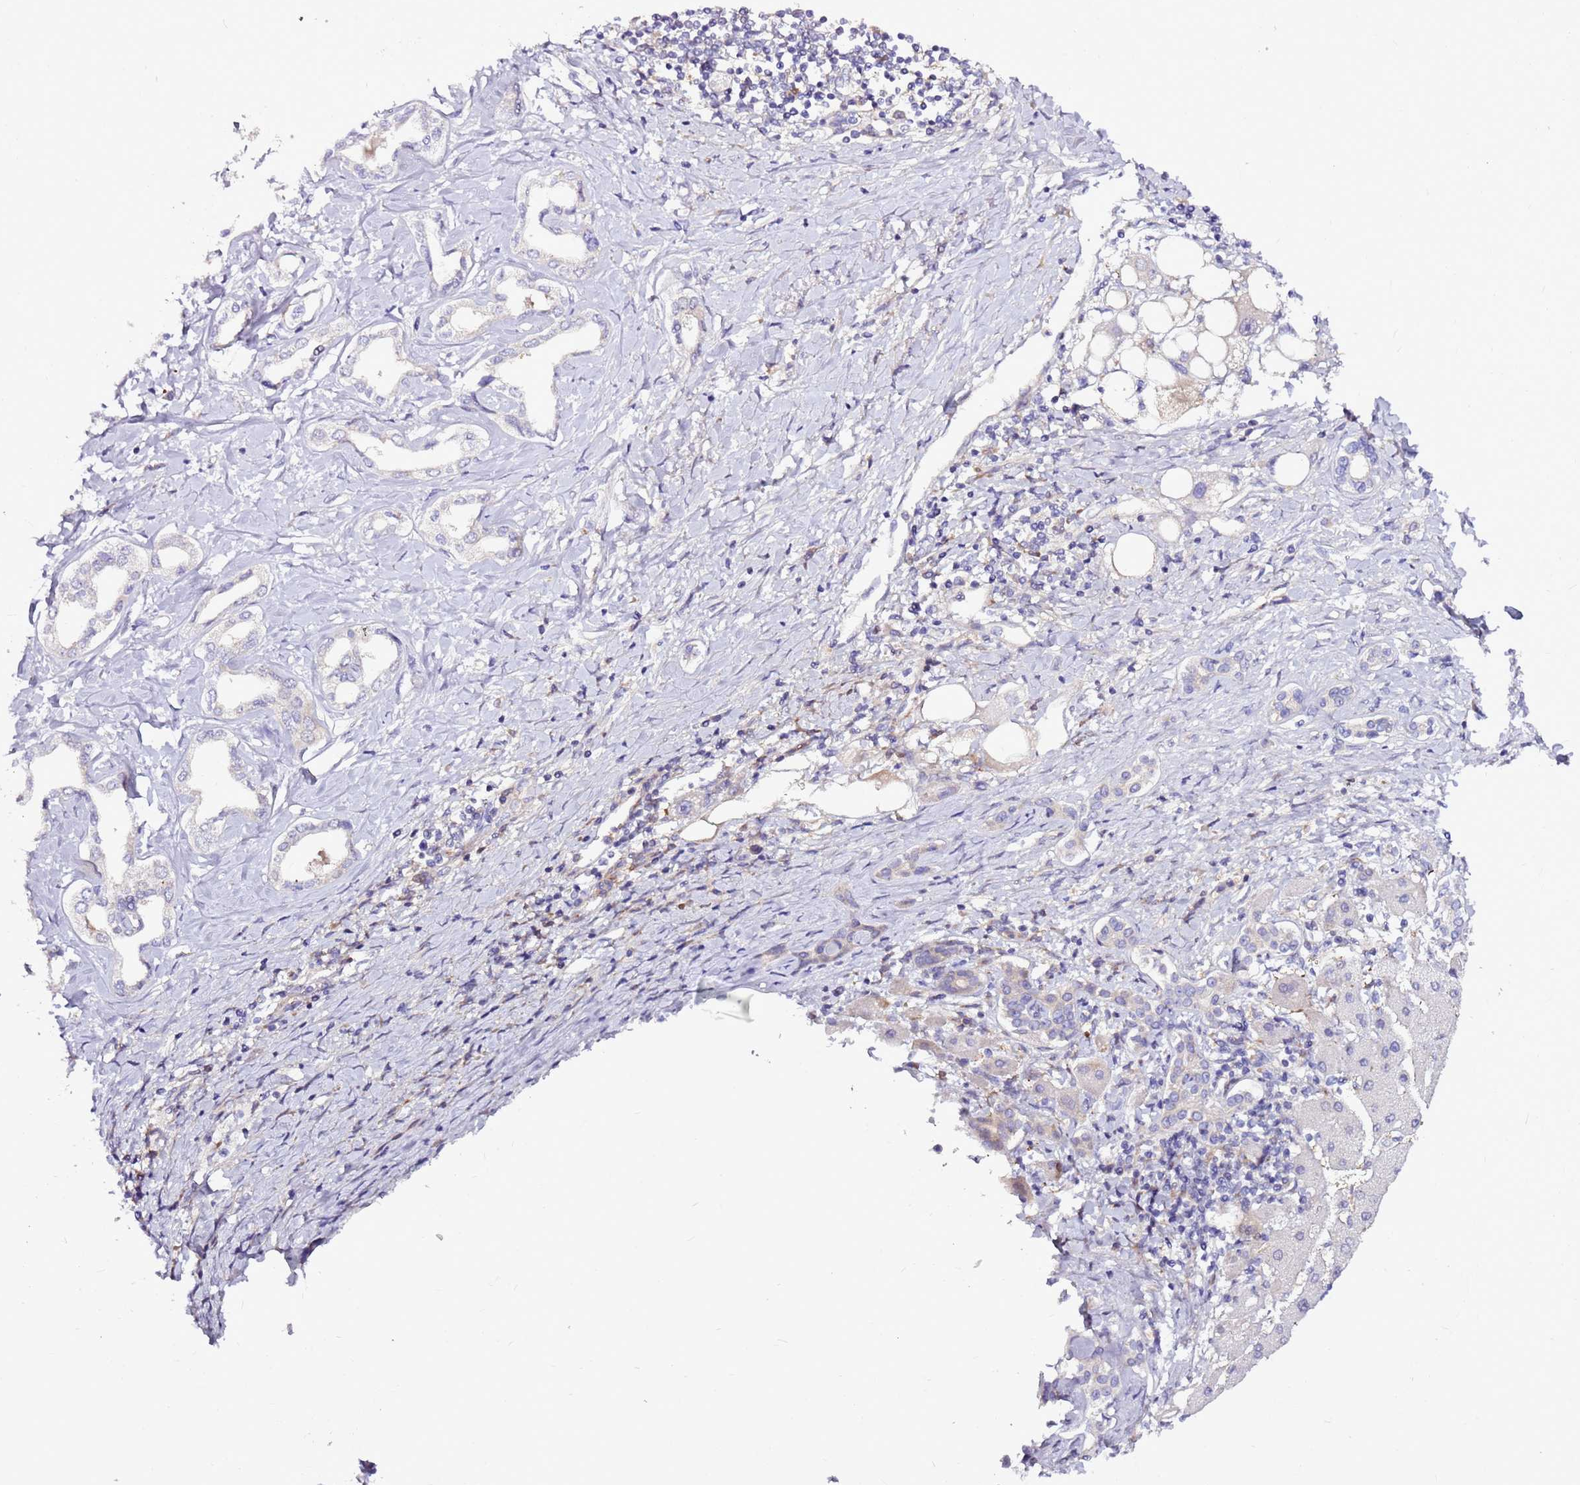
{"staining": {"intensity": "negative", "quantity": "none", "location": "none"}, "tissue": "liver cancer", "cell_type": "Tumor cells", "image_type": "cancer", "snomed": [{"axis": "morphology", "description": "Cholangiocarcinoma"}, {"axis": "topography", "description": "Liver"}], "caption": "Immunohistochemistry (IHC) of liver cancer (cholangiocarcinoma) exhibits no staining in tumor cells.", "gene": "ATXN2L", "patient": {"sex": "female", "age": 77}}